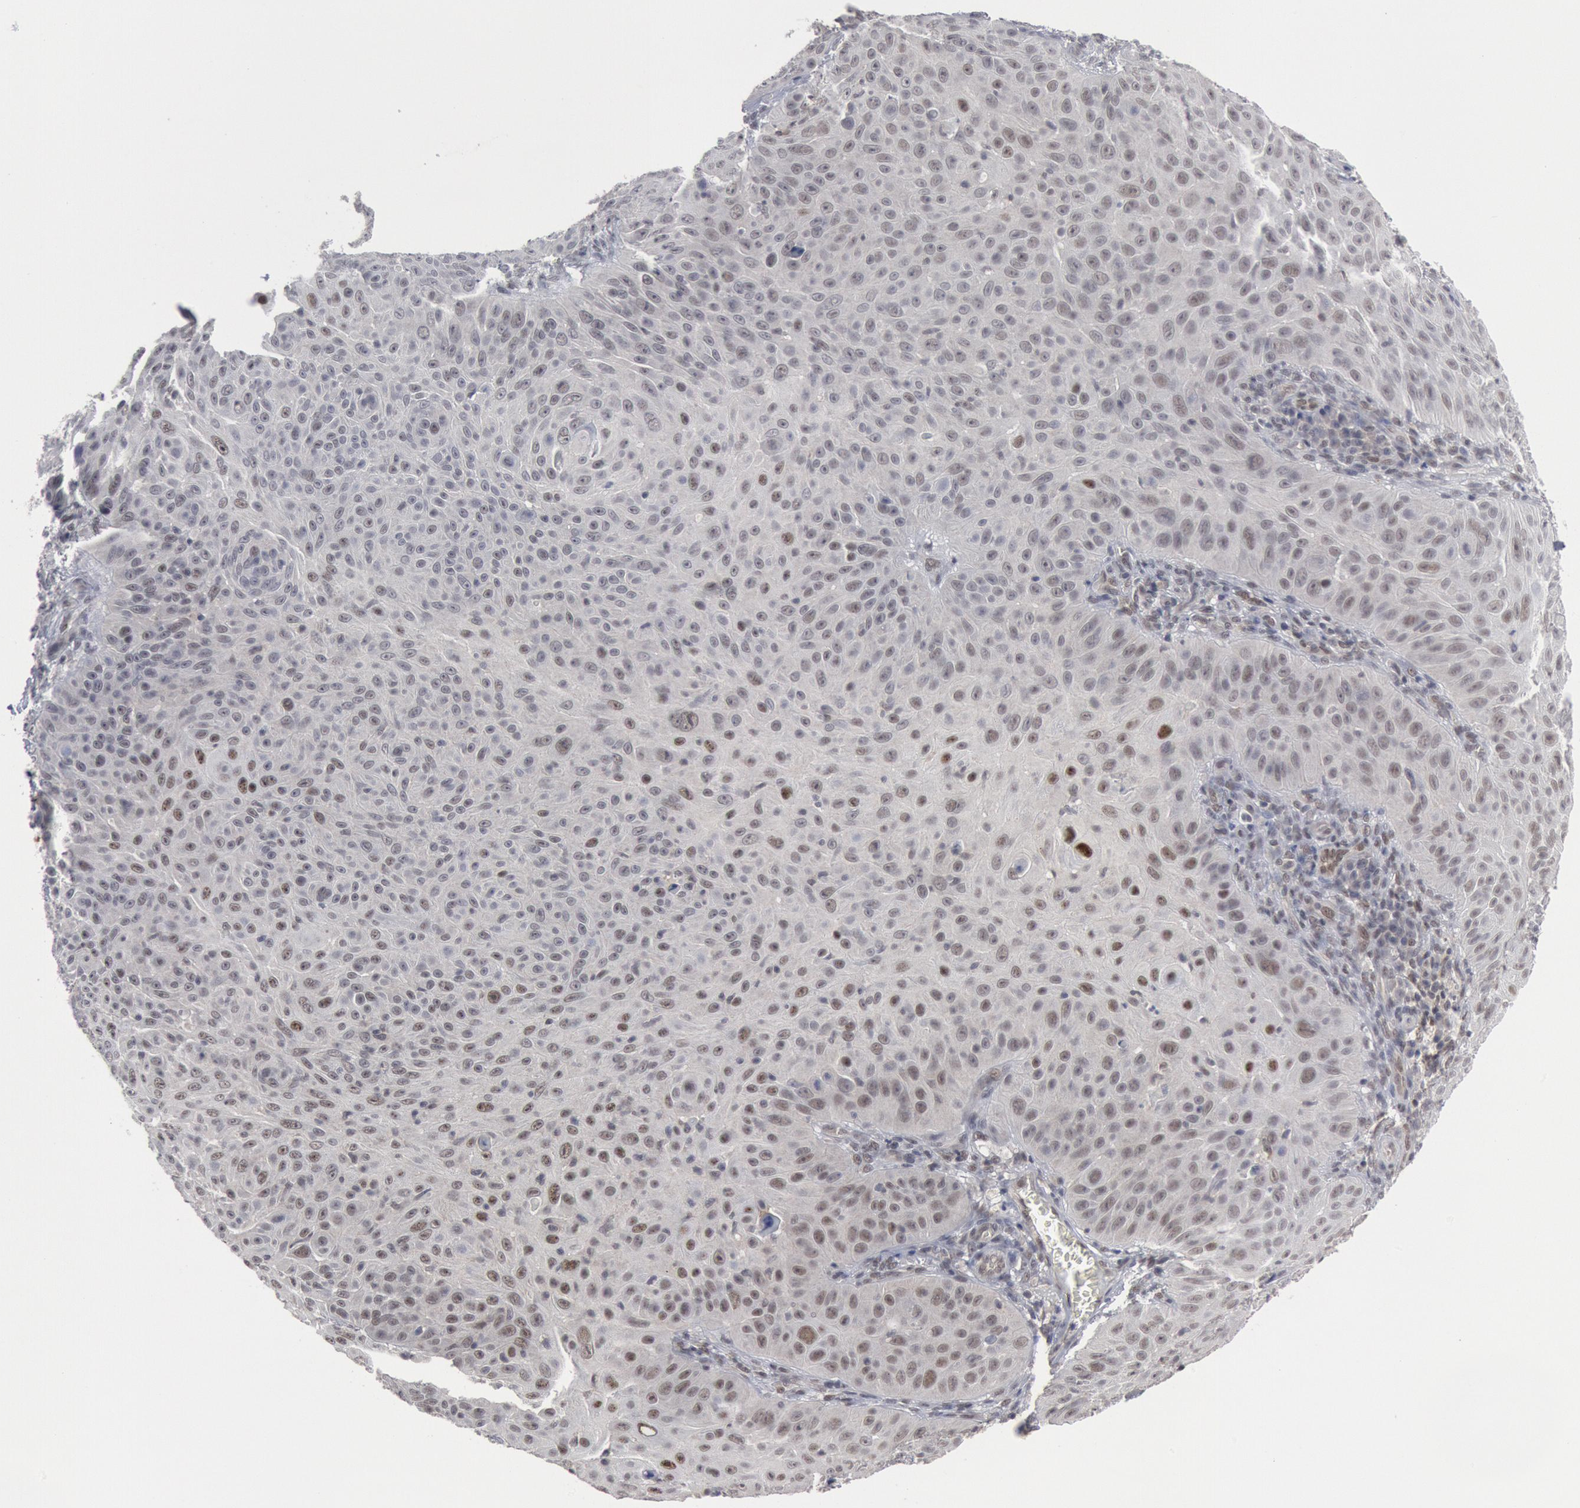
{"staining": {"intensity": "weak", "quantity": "<25%", "location": "nuclear"}, "tissue": "skin cancer", "cell_type": "Tumor cells", "image_type": "cancer", "snomed": [{"axis": "morphology", "description": "Squamous cell carcinoma, NOS"}, {"axis": "topography", "description": "Skin"}], "caption": "The micrograph shows no significant expression in tumor cells of squamous cell carcinoma (skin).", "gene": "FOXO1", "patient": {"sex": "male", "age": 82}}